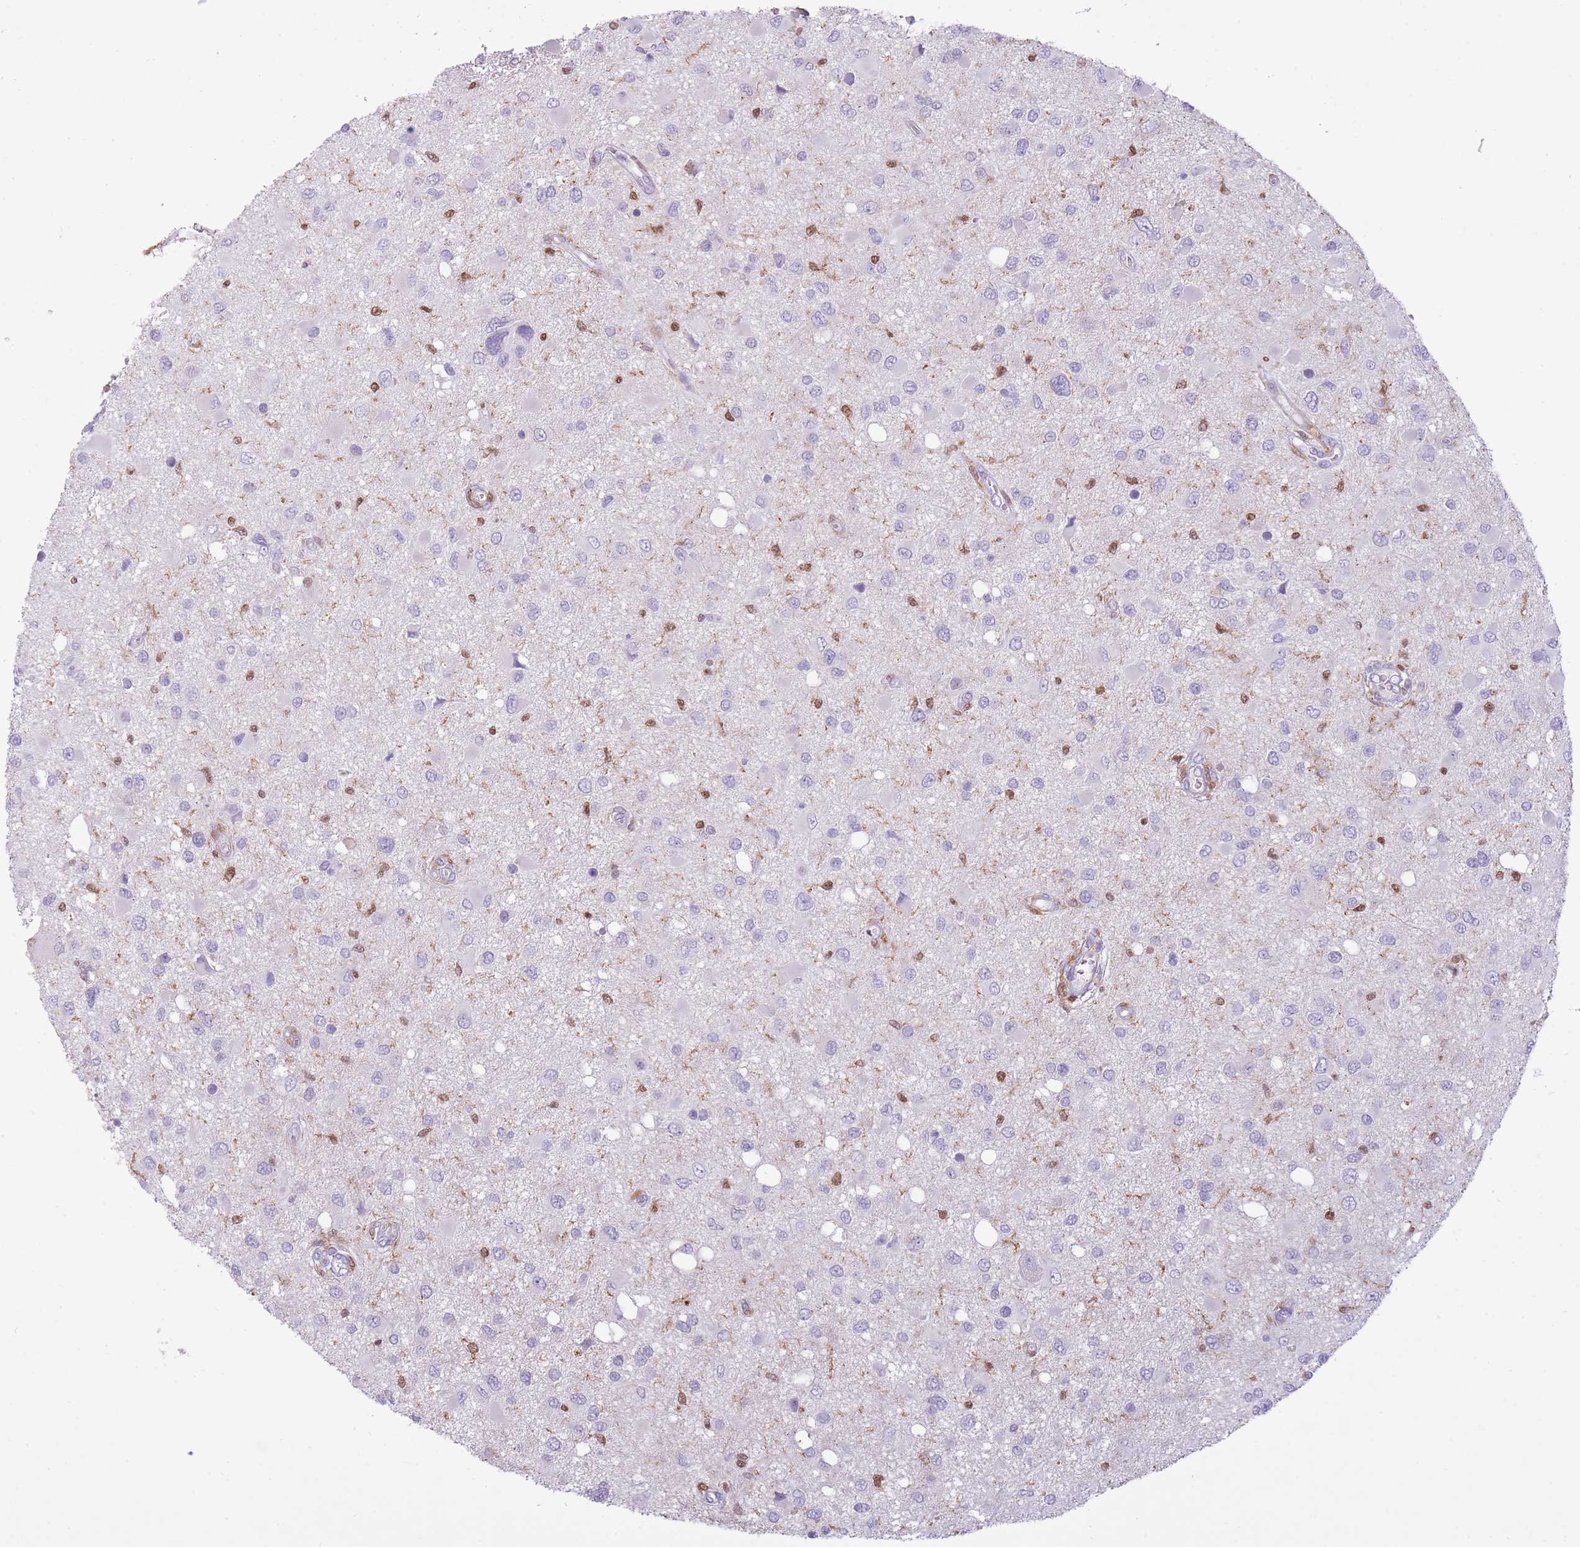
{"staining": {"intensity": "moderate", "quantity": "<25%", "location": "nuclear"}, "tissue": "glioma", "cell_type": "Tumor cells", "image_type": "cancer", "snomed": [{"axis": "morphology", "description": "Glioma, malignant, High grade"}, {"axis": "topography", "description": "Brain"}], "caption": "Moderate nuclear protein positivity is seen in about <25% of tumor cells in malignant glioma (high-grade).", "gene": "LGALS9", "patient": {"sex": "male", "age": 53}}